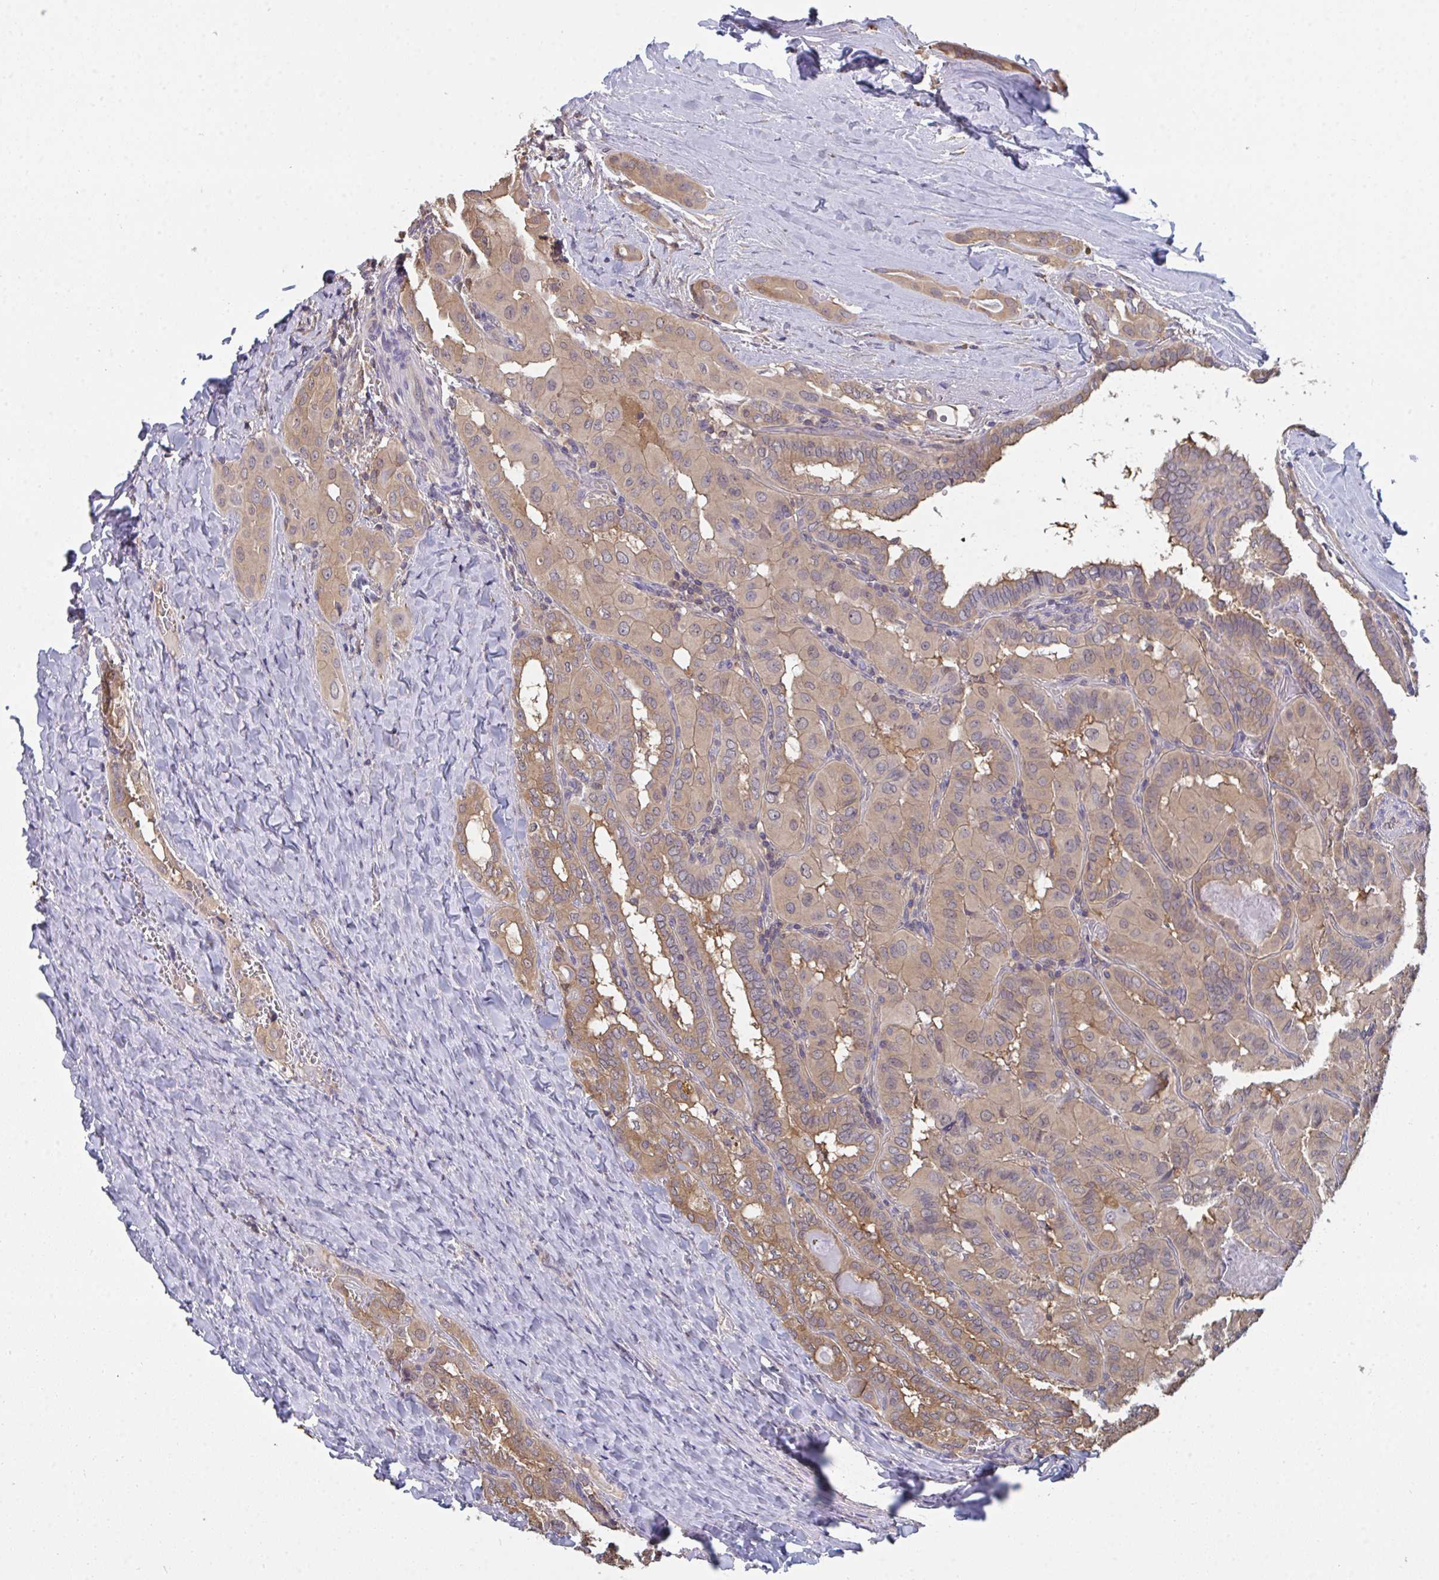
{"staining": {"intensity": "moderate", "quantity": "25%-75%", "location": "cytoplasmic/membranous"}, "tissue": "thyroid cancer", "cell_type": "Tumor cells", "image_type": "cancer", "snomed": [{"axis": "morphology", "description": "Papillary adenocarcinoma, NOS"}, {"axis": "topography", "description": "Thyroid gland"}], "caption": "Tumor cells exhibit moderate cytoplasmic/membranous positivity in about 25%-75% of cells in thyroid papillary adenocarcinoma.", "gene": "TTC9C", "patient": {"sex": "female", "age": 46}}